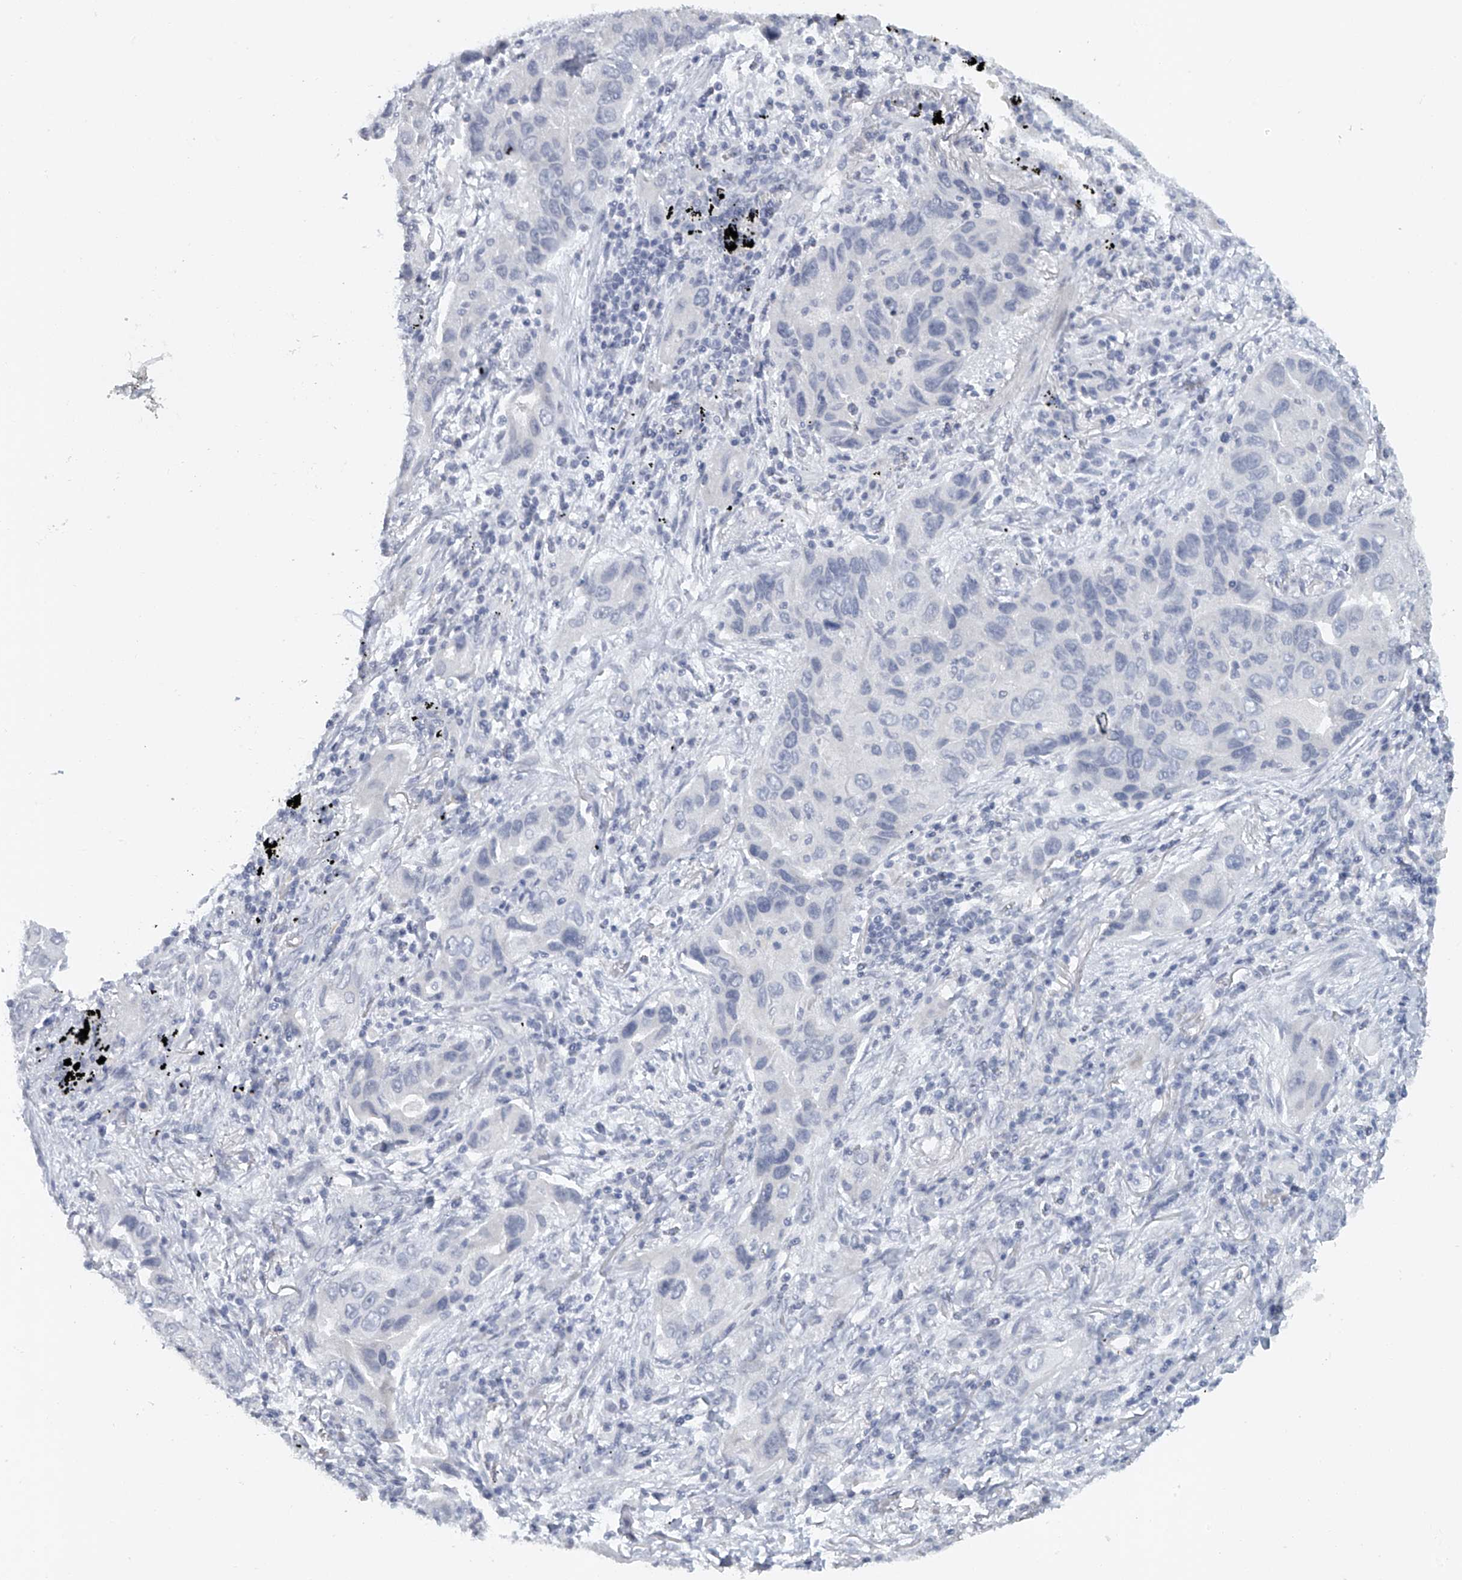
{"staining": {"intensity": "negative", "quantity": "none", "location": "none"}, "tissue": "lung cancer", "cell_type": "Tumor cells", "image_type": "cancer", "snomed": [{"axis": "morphology", "description": "Adenocarcinoma, NOS"}, {"axis": "topography", "description": "Lung"}], "caption": "An image of human lung cancer (adenocarcinoma) is negative for staining in tumor cells. The staining was performed using DAB to visualize the protein expression in brown, while the nuclei were stained in blue with hematoxylin (Magnification: 20x).", "gene": "FAT2", "patient": {"sex": "female", "age": 65}}